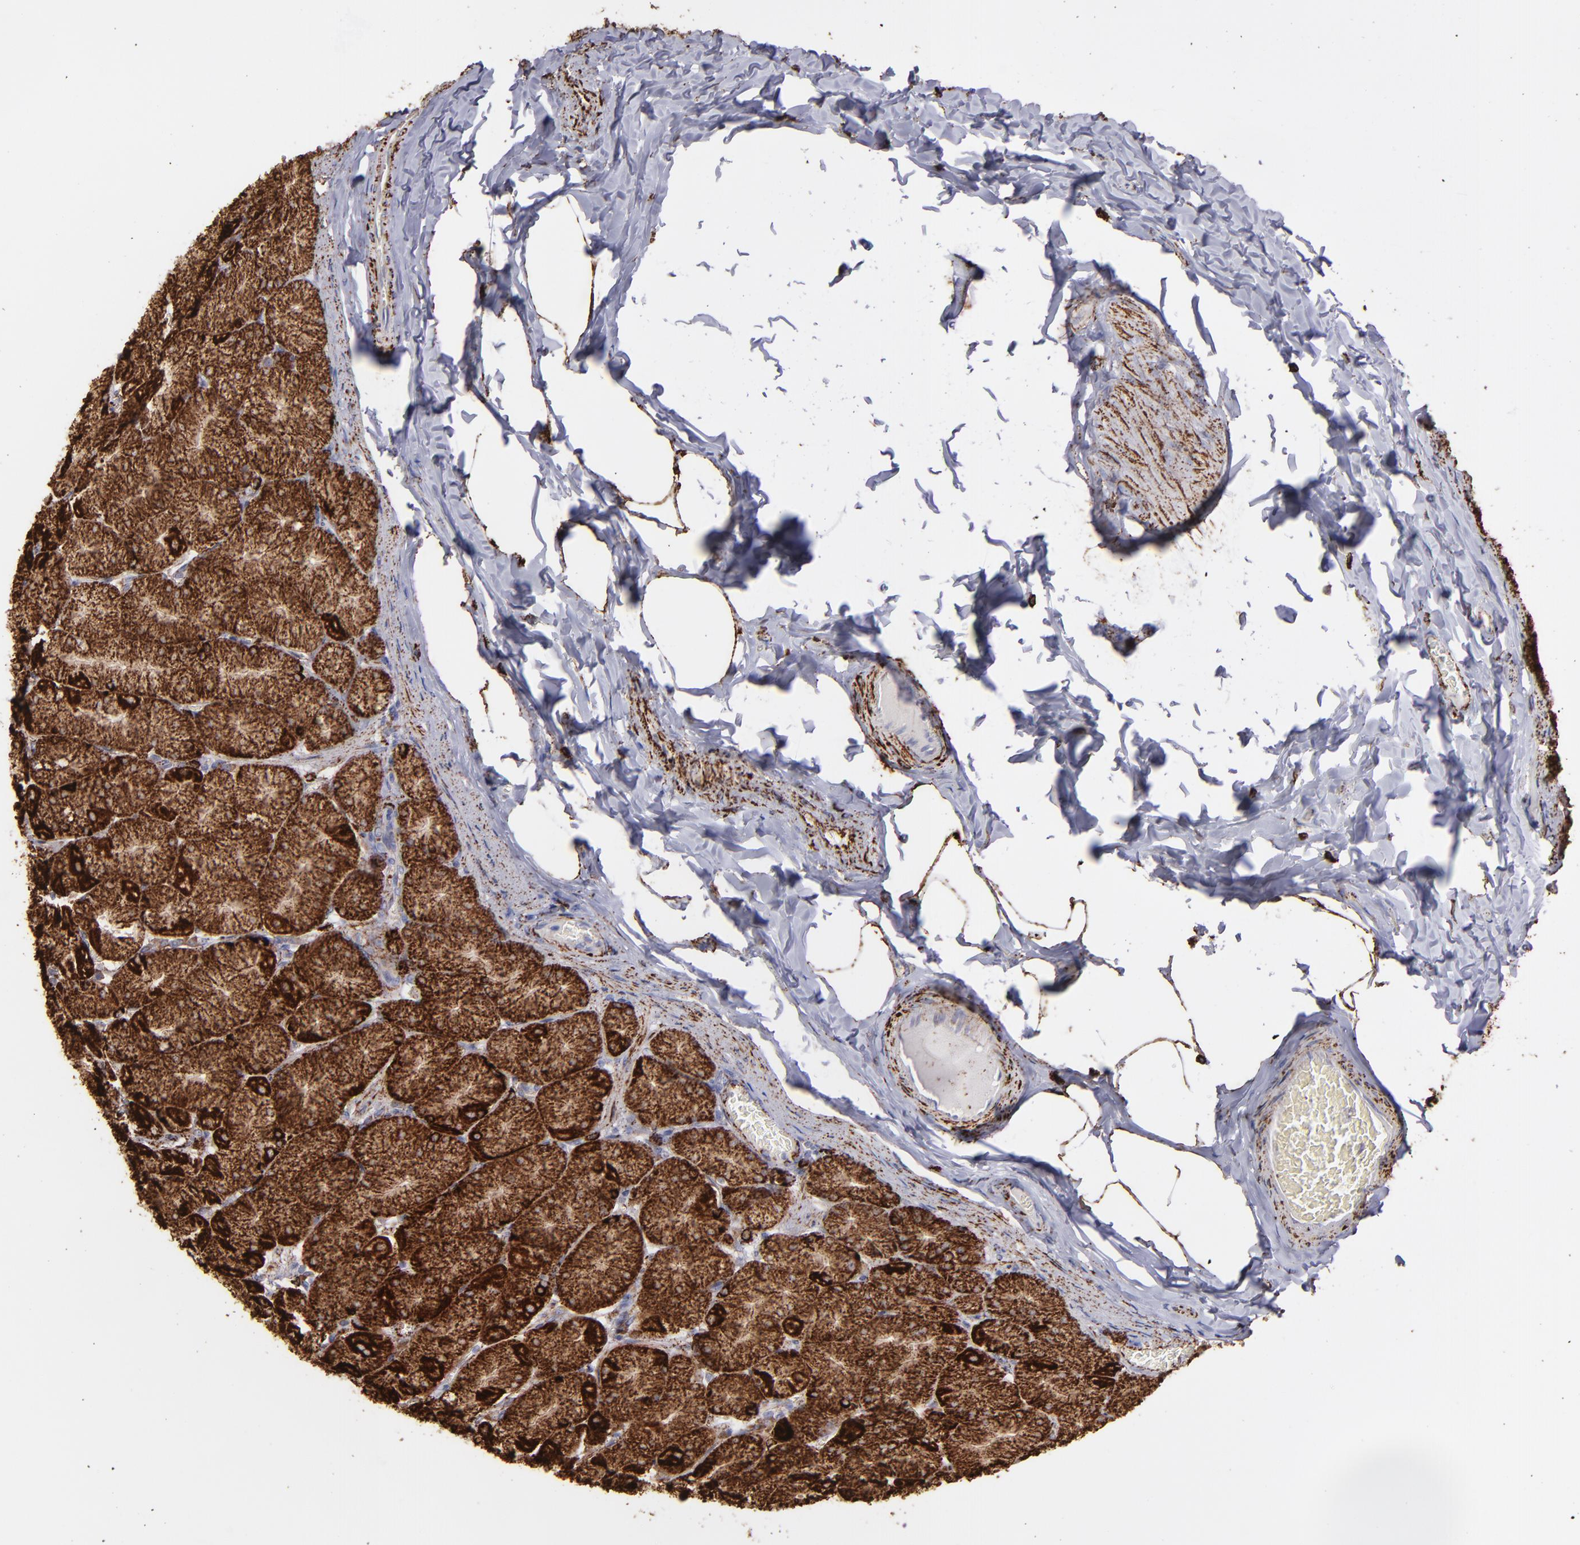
{"staining": {"intensity": "strong", "quantity": ">75%", "location": "cytoplasmic/membranous"}, "tissue": "stomach", "cell_type": "Glandular cells", "image_type": "normal", "snomed": [{"axis": "morphology", "description": "Normal tissue, NOS"}, {"axis": "topography", "description": "Stomach, upper"}], "caption": "Brown immunohistochemical staining in unremarkable human stomach reveals strong cytoplasmic/membranous staining in approximately >75% of glandular cells.", "gene": "MAOB", "patient": {"sex": "female", "age": 56}}